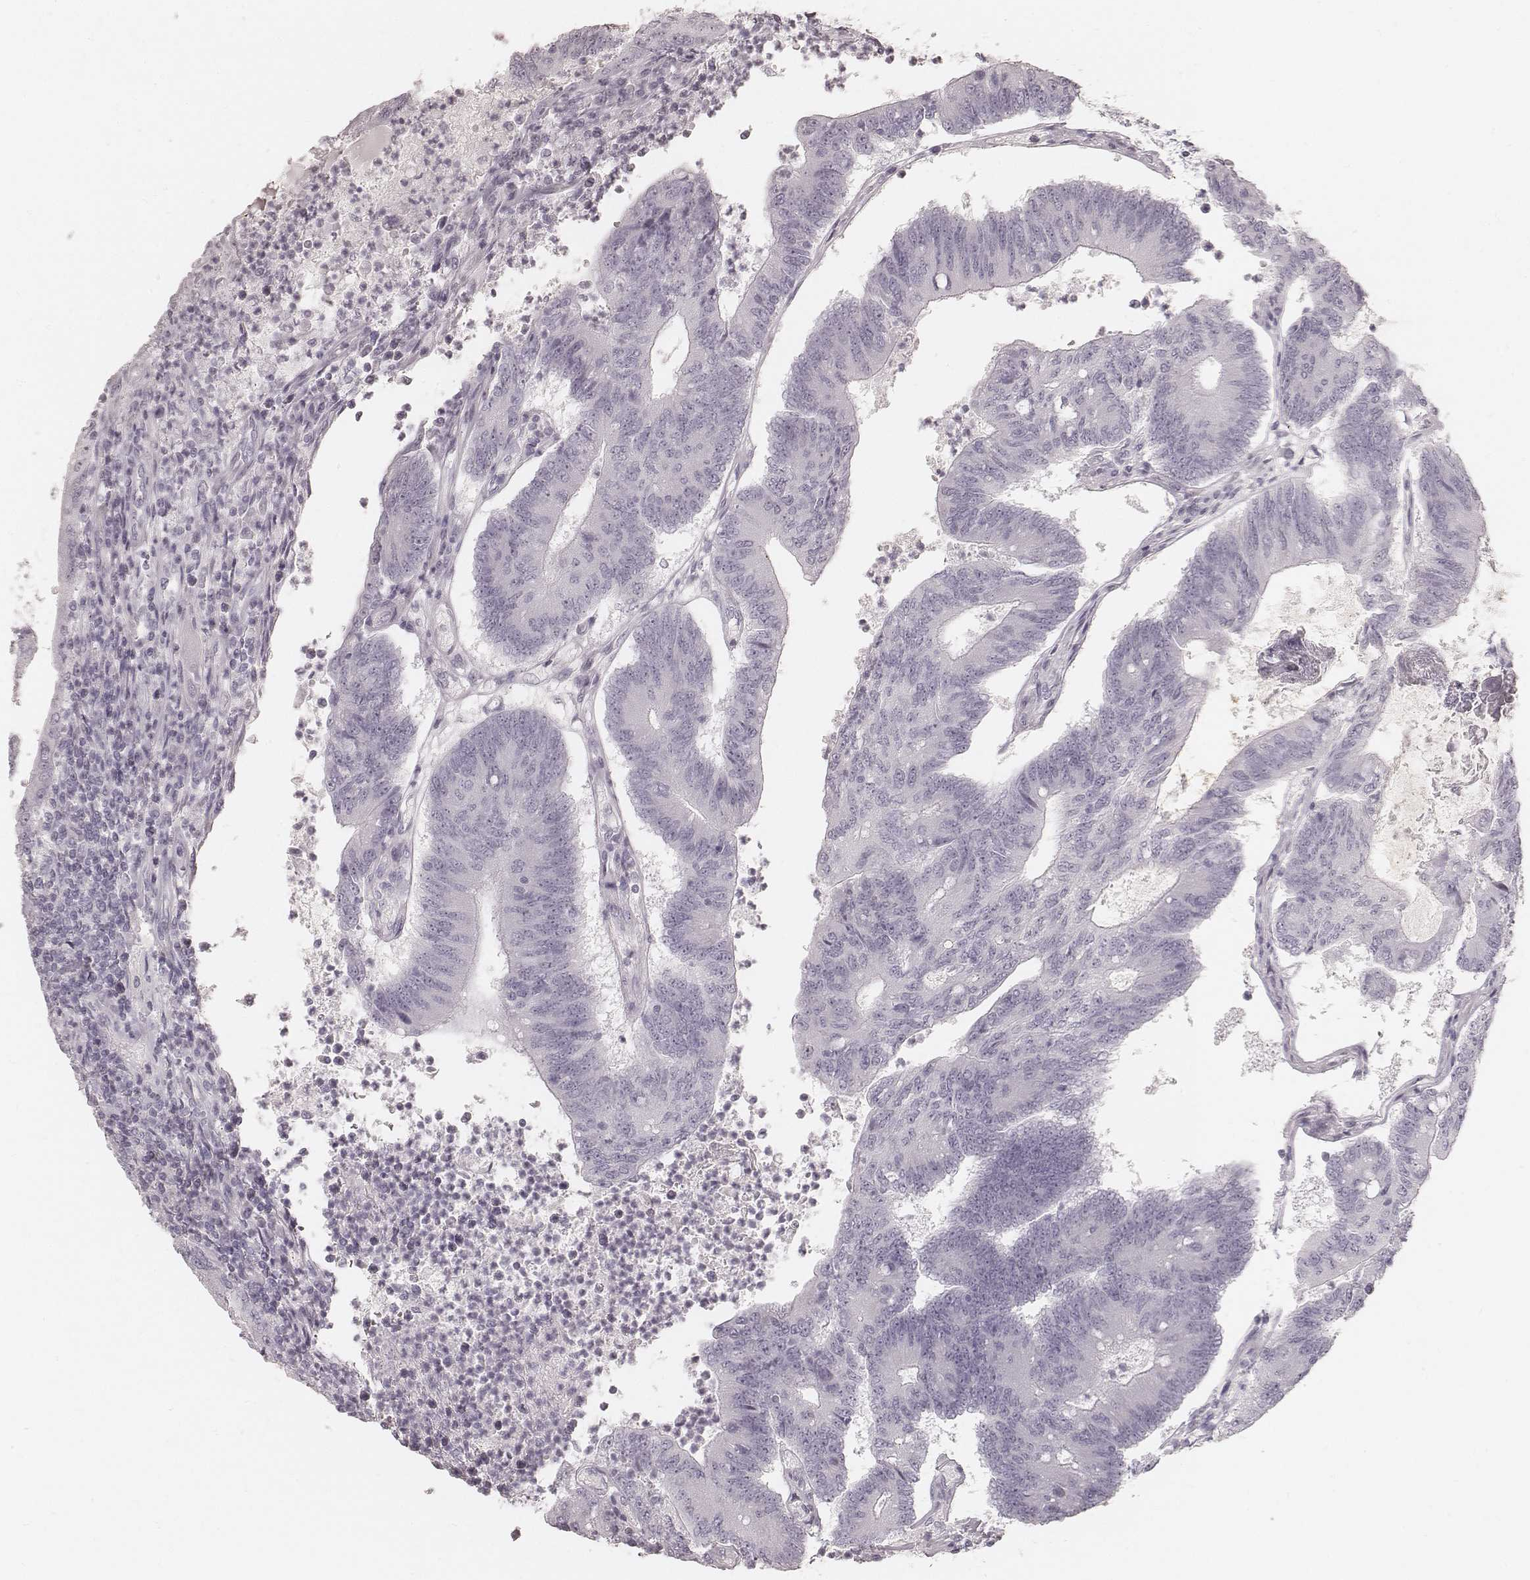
{"staining": {"intensity": "negative", "quantity": "none", "location": "none"}, "tissue": "colorectal cancer", "cell_type": "Tumor cells", "image_type": "cancer", "snomed": [{"axis": "morphology", "description": "Adenocarcinoma, NOS"}, {"axis": "topography", "description": "Colon"}], "caption": "This is a photomicrograph of immunohistochemistry staining of colorectal cancer, which shows no expression in tumor cells. (Brightfield microscopy of DAB IHC at high magnification).", "gene": "KRT34", "patient": {"sex": "female", "age": 70}}